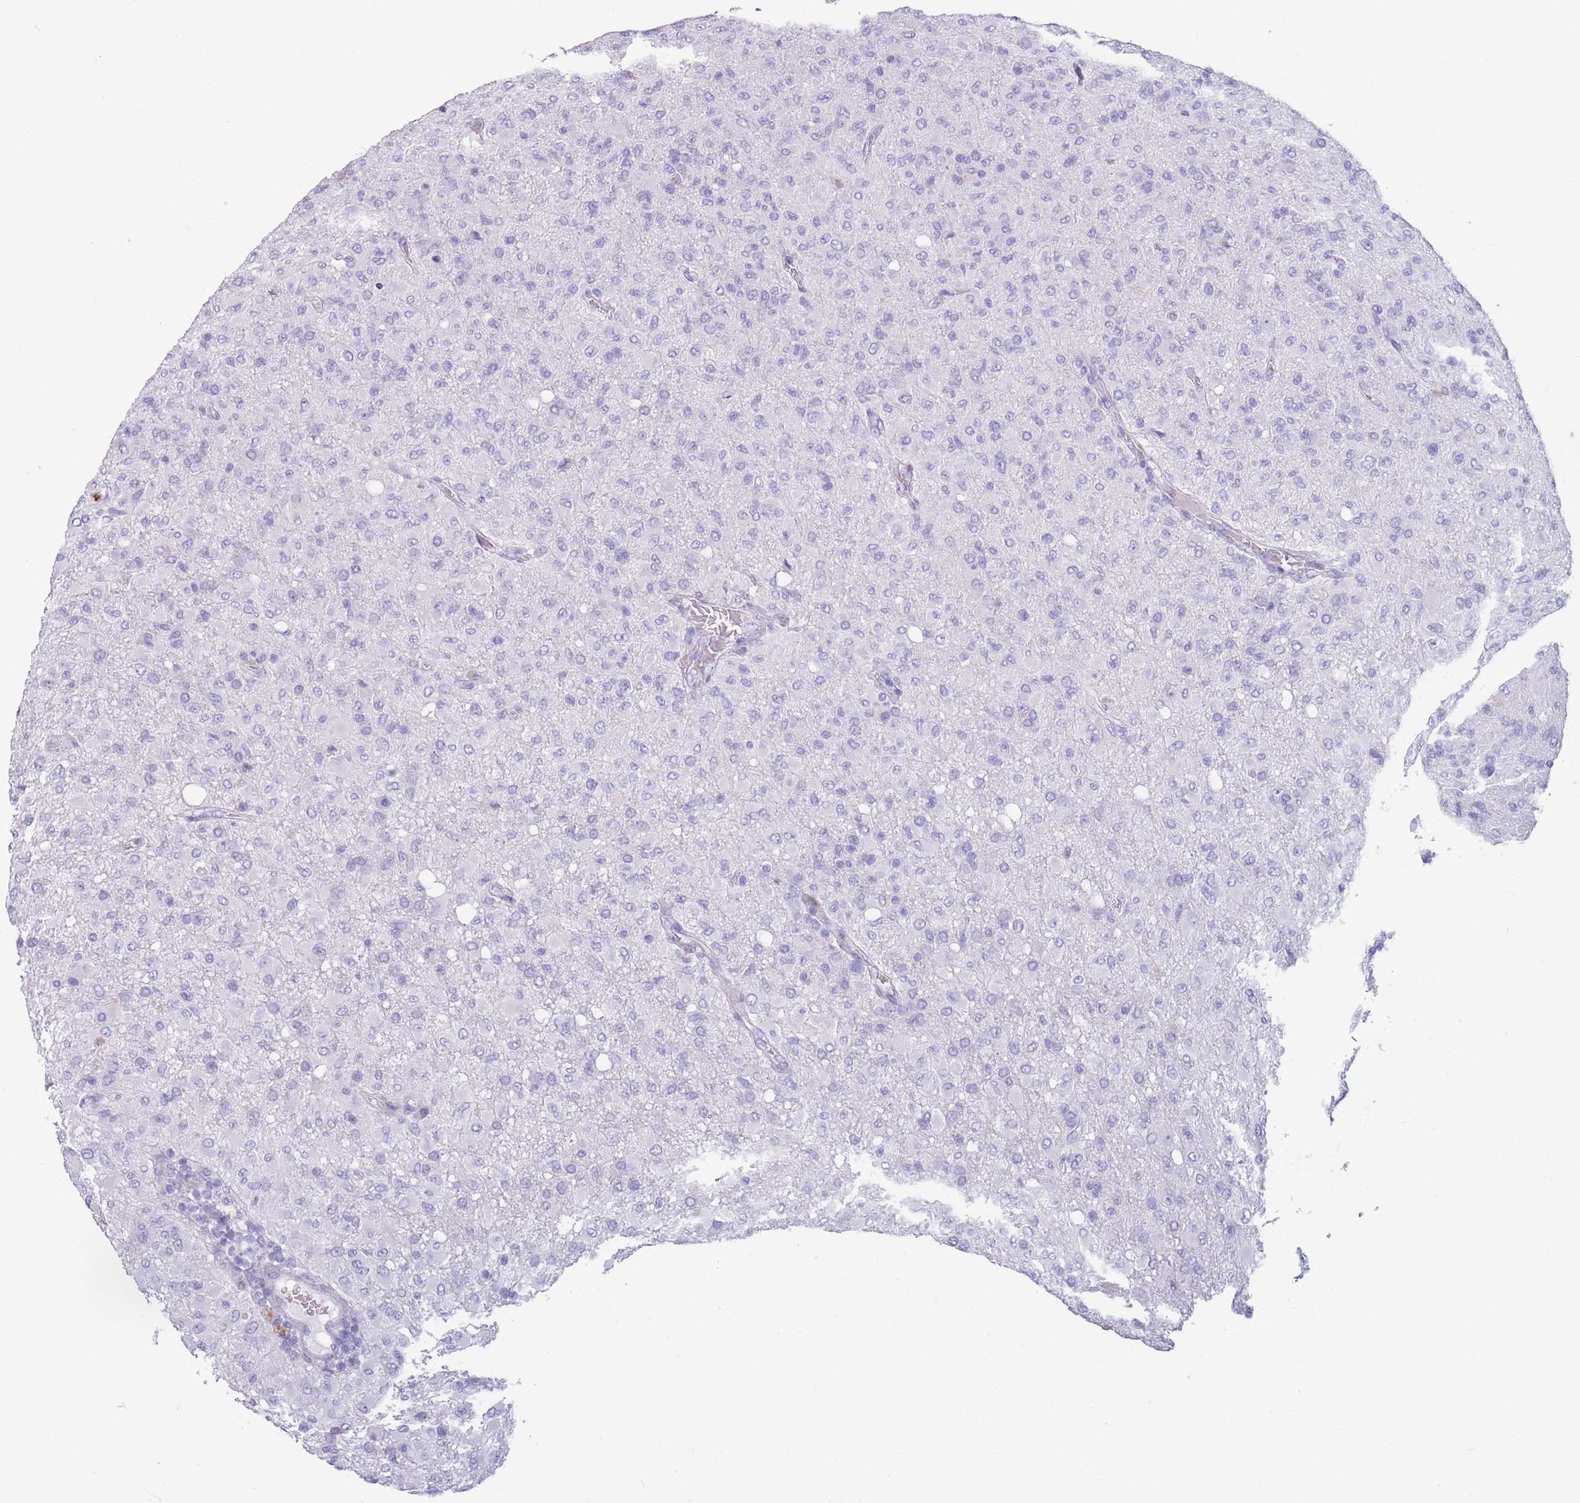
{"staining": {"intensity": "negative", "quantity": "none", "location": "none"}, "tissue": "glioma", "cell_type": "Tumor cells", "image_type": "cancer", "snomed": [{"axis": "morphology", "description": "Glioma, malignant, High grade"}, {"axis": "topography", "description": "Brain"}], "caption": "High power microscopy photomicrograph of an immunohistochemistry micrograph of glioma, revealing no significant positivity in tumor cells.", "gene": "COL27A1", "patient": {"sex": "female", "age": 57}}